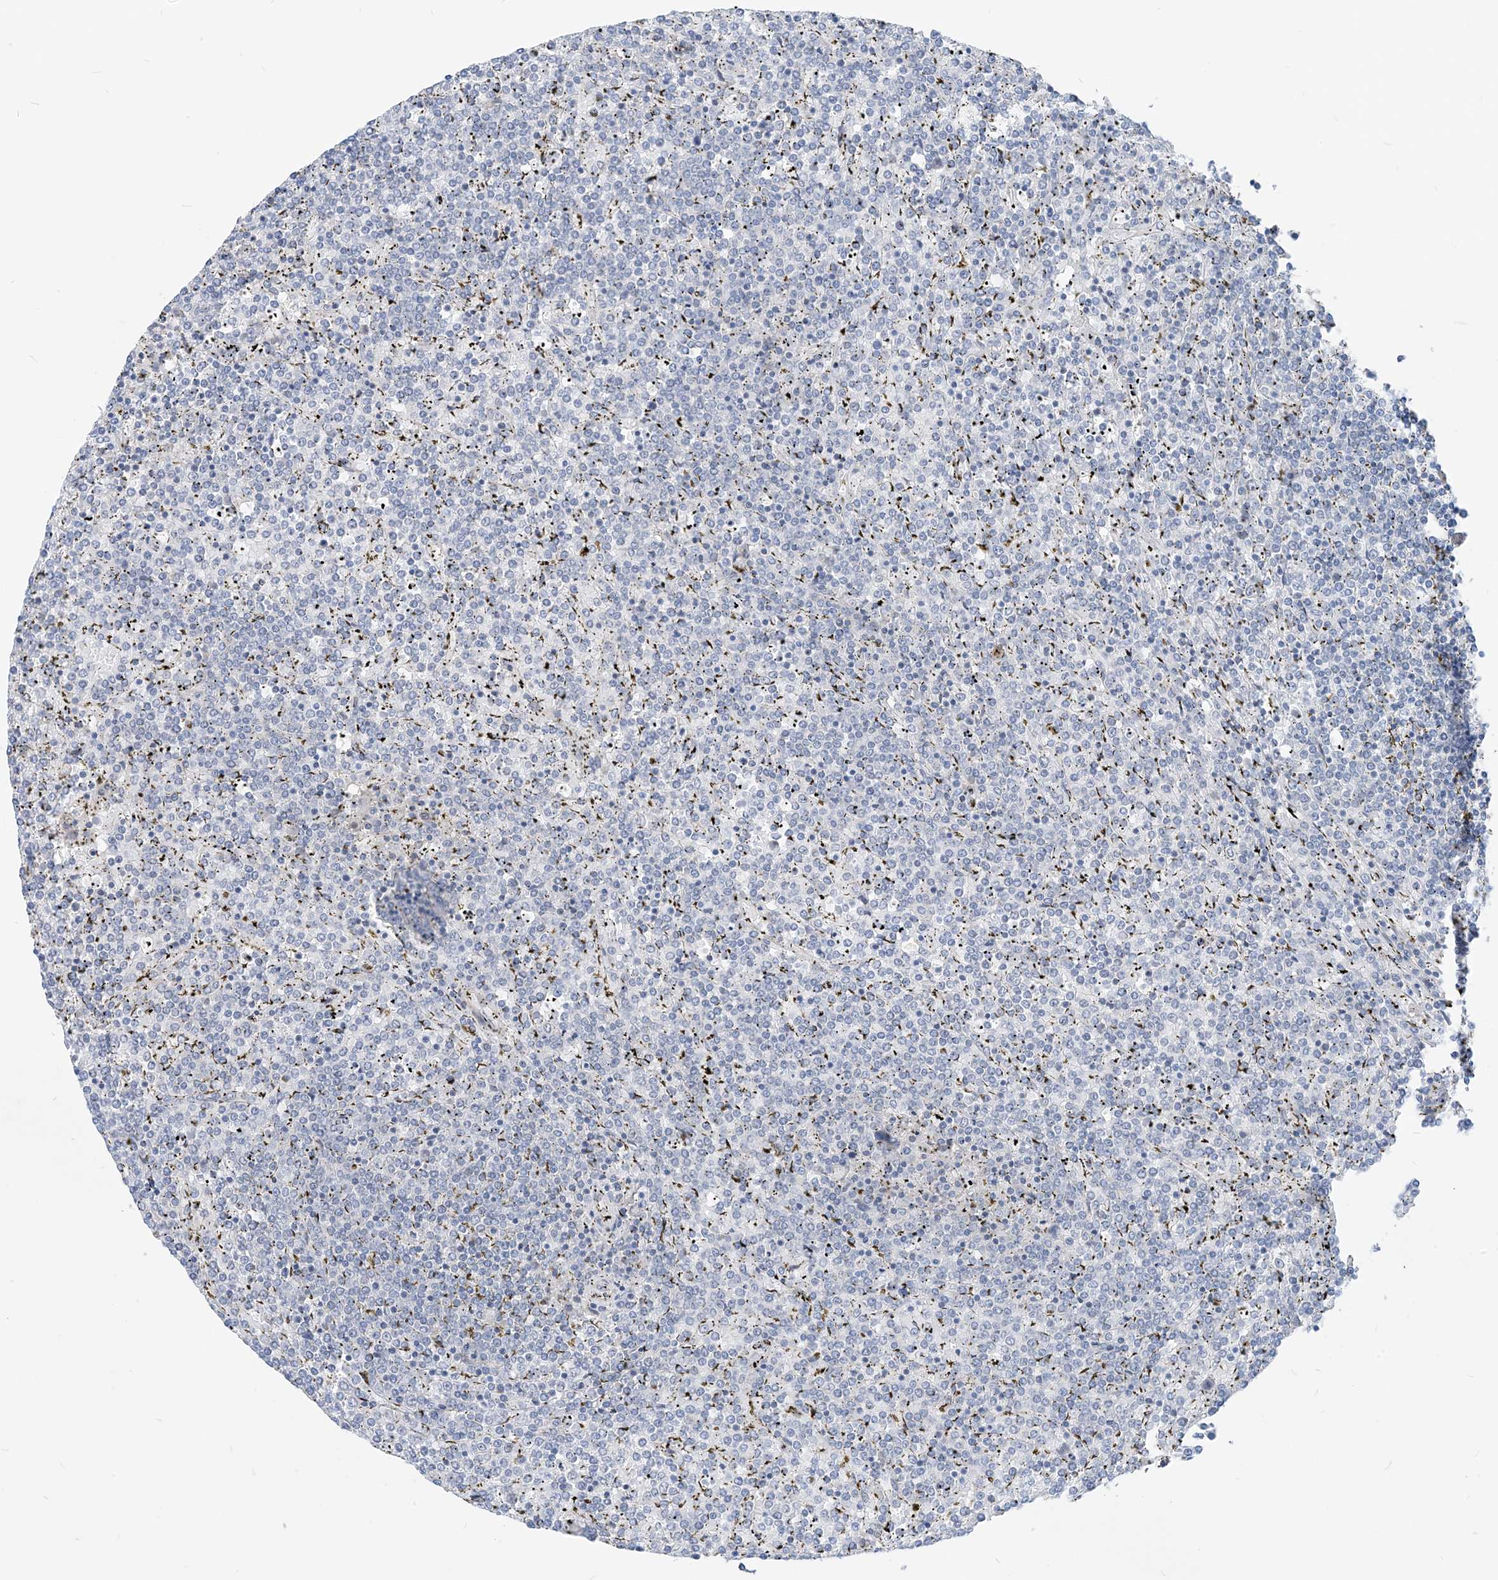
{"staining": {"intensity": "negative", "quantity": "none", "location": "none"}, "tissue": "lymphoma", "cell_type": "Tumor cells", "image_type": "cancer", "snomed": [{"axis": "morphology", "description": "Malignant lymphoma, non-Hodgkin's type, Low grade"}, {"axis": "topography", "description": "Spleen"}], "caption": "There is no significant expression in tumor cells of malignant lymphoma, non-Hodgkin's type (low-grade).", "gene": "PLEKHA3", "patient": {"sex": "female", "age": 19}}